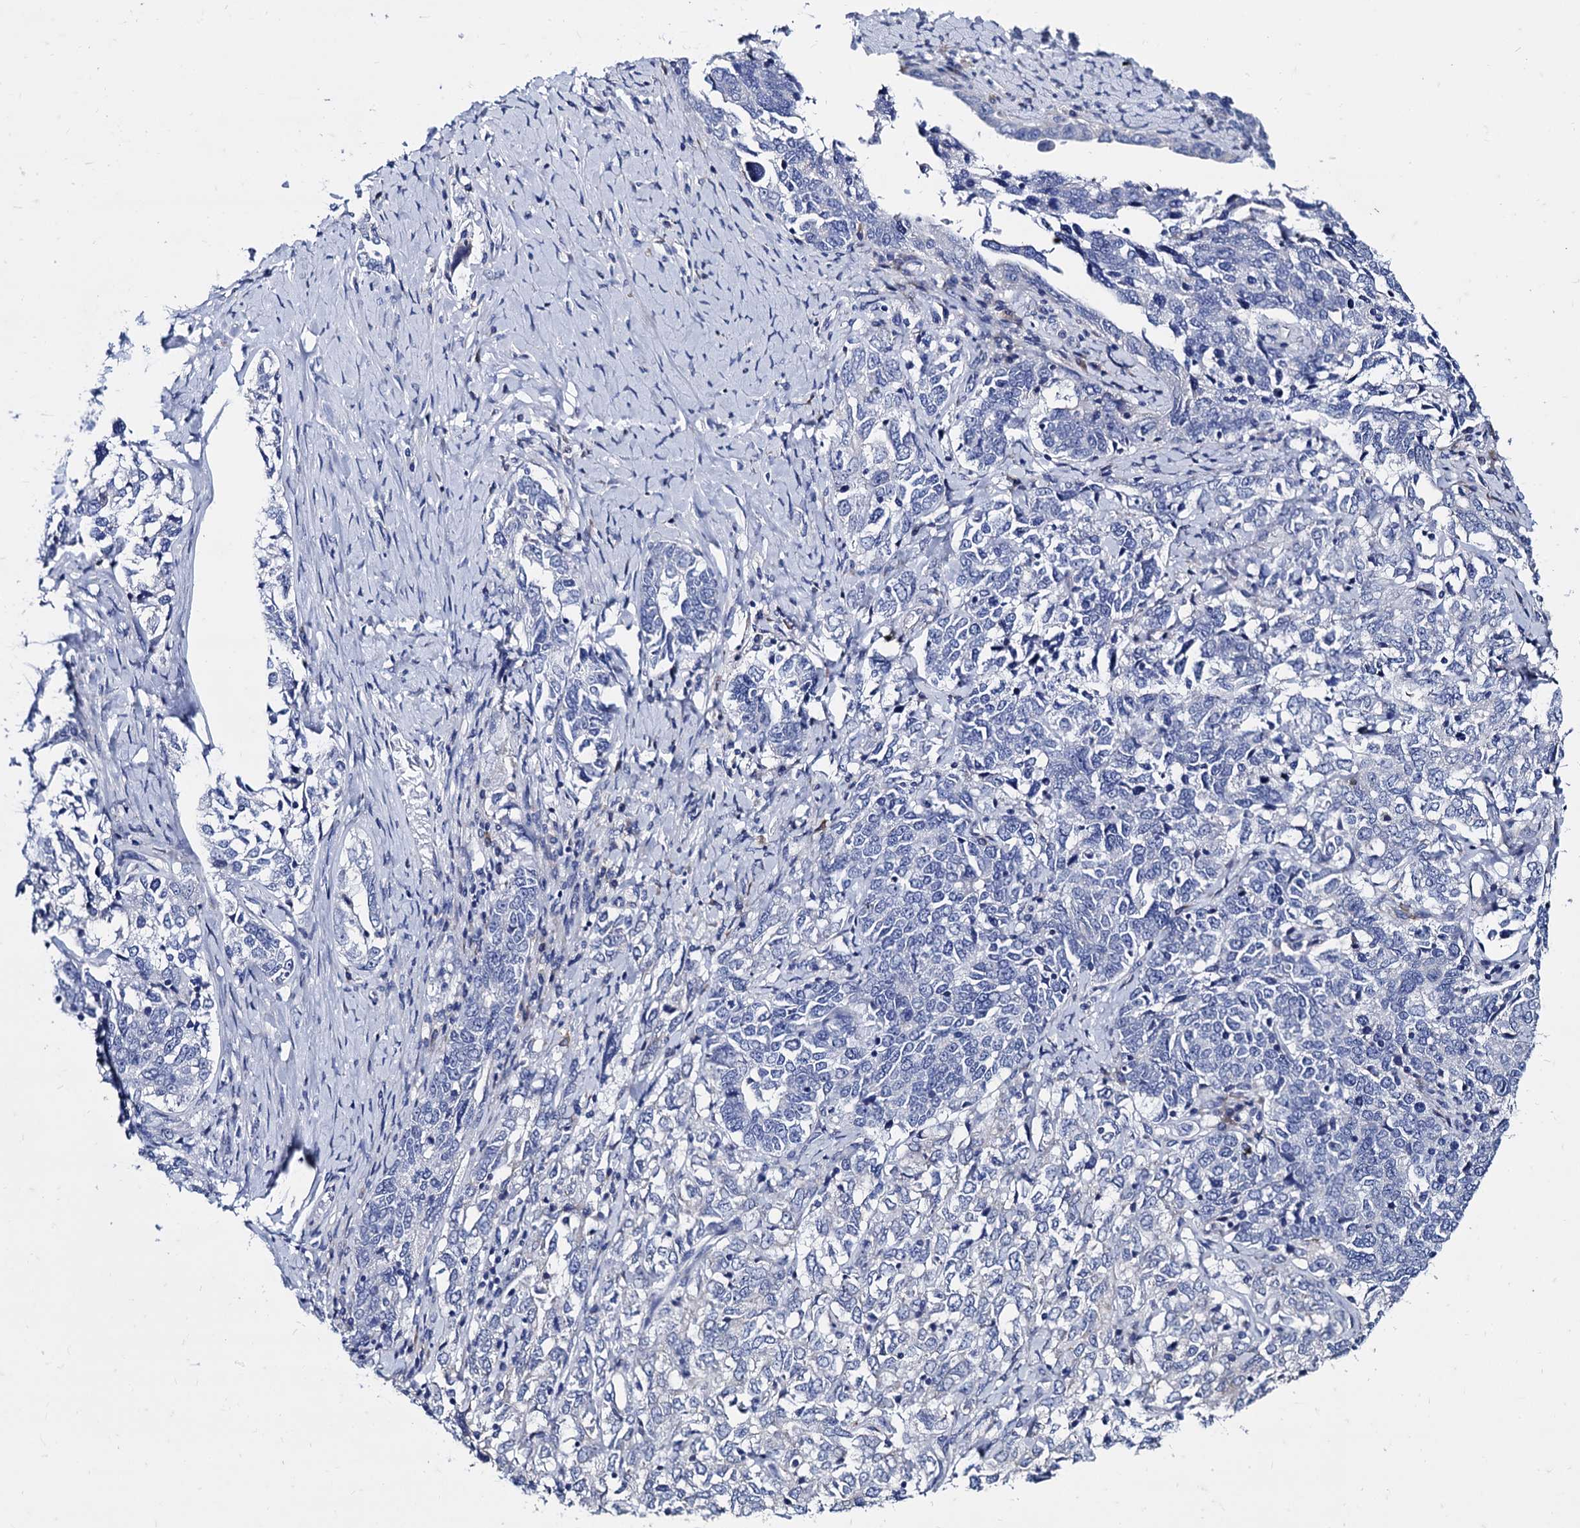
{"staining": {"intensity": "negative", "quantity": "none", "location": "none"}, "tissue": "ovarian cancer", "cell_type": "Tumor cells", "image_type": "cancer", "snomed": [{"axis": "morphology", "description": "Carcinoma, endometroid"}, {"axis": "topography", "description": "Ovary"}], "caption": "IHC micrograph of human ovarian cancer (endometroid carcinoma) stained for a protein (brown), which reveals no positivity in tumor cells. Brightfield microscopy of immunohistochemistry (IHC) stained with DAB (brown) and hematoxylin (blue), captured at high magnification.", "gene": "FOXR2", "patient": {"sex": "female", "age": 62}}